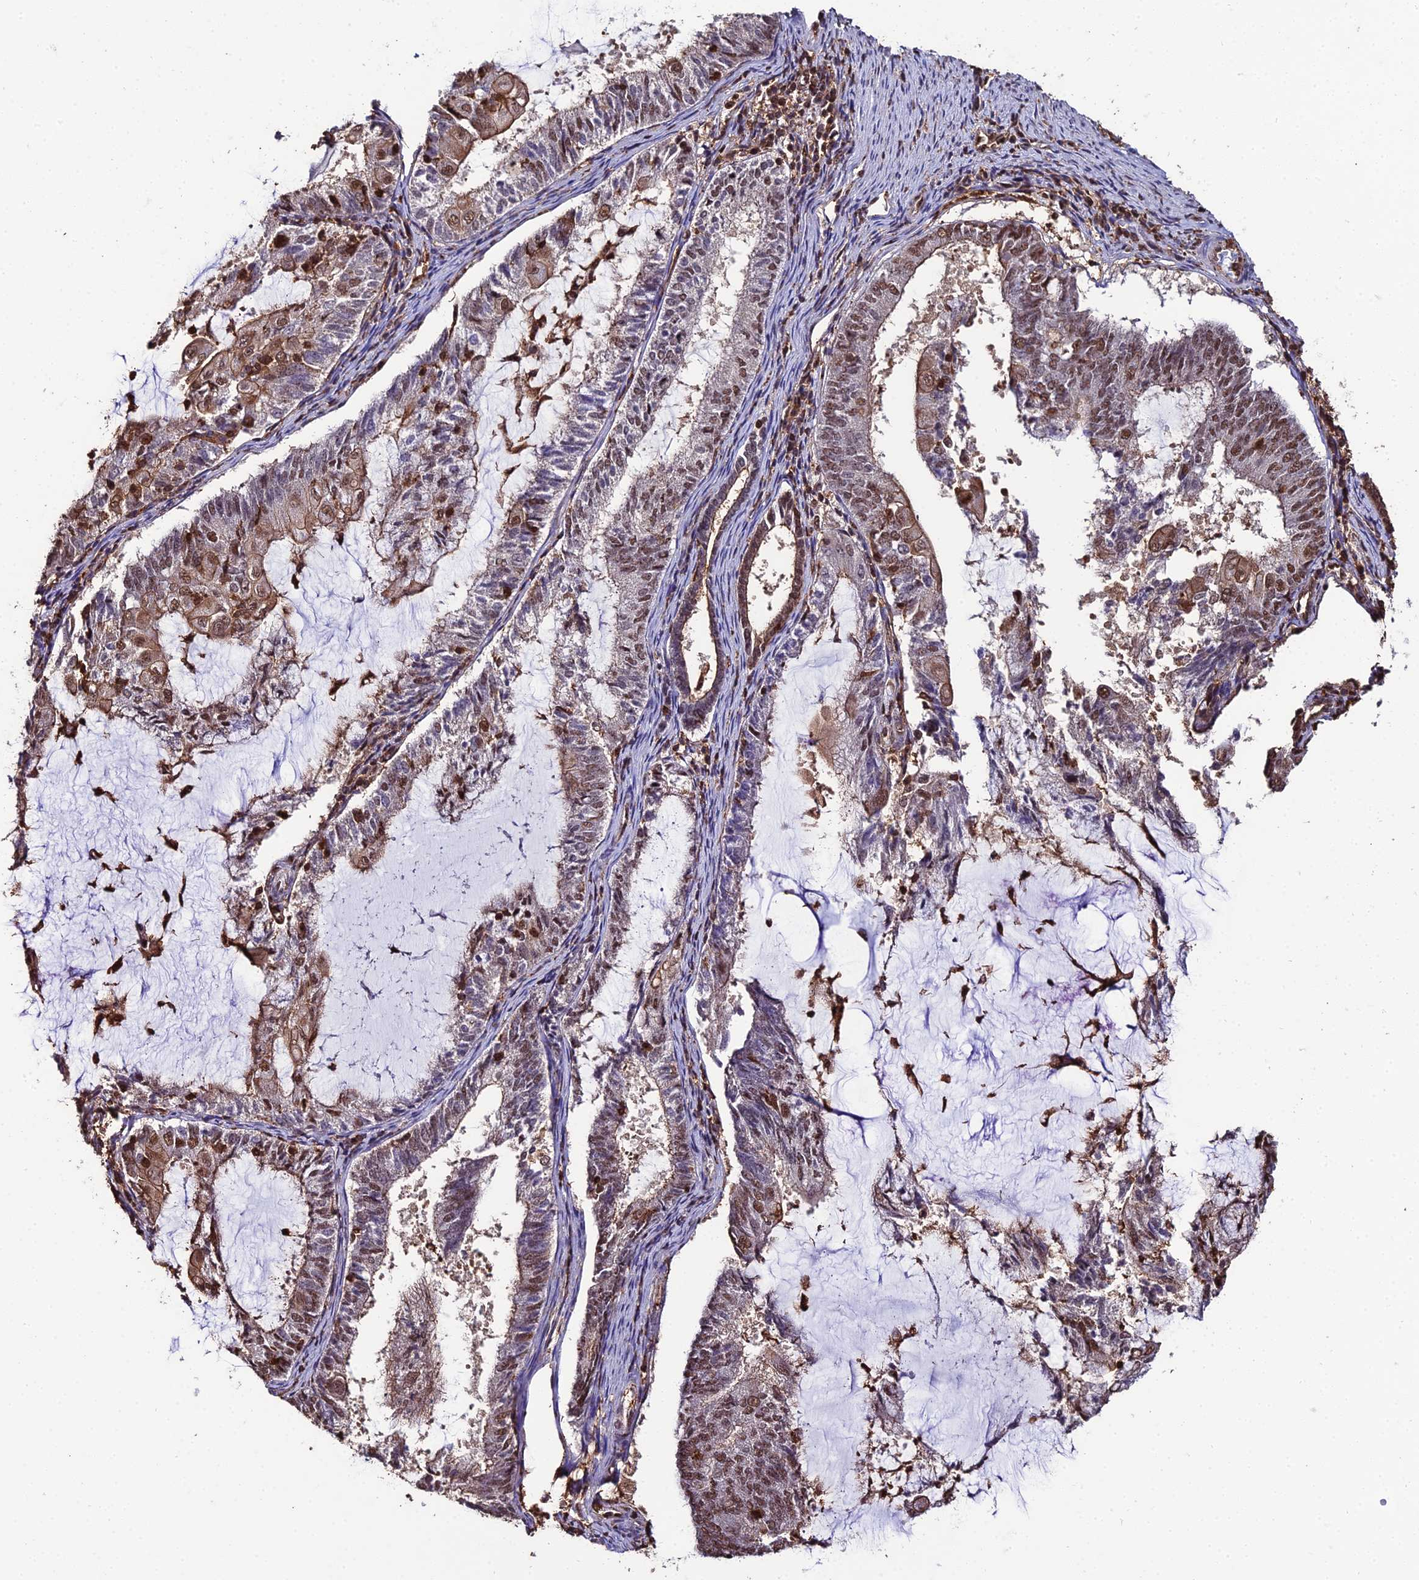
{"staining": {"intensity": "moderate", "quantity": "25%-75%", "location": "nuclear"}, "tissue": "endometrial cancer", "cell_type": "Tumor cells", "image_type": "cancer", "snomed": [{"axis": "morphology", "description": "Adenocarcinoma, NOS"}, {"axis": "topography", "description": "Endometrium"}], "caption": "The image shows a brown stain indicating the presence of a protein in the nuclear of tumor cells in adenocarcinoma (endometrial).", "gene": "PPP4C", "patient": {"sex": "female", "age": 81}}